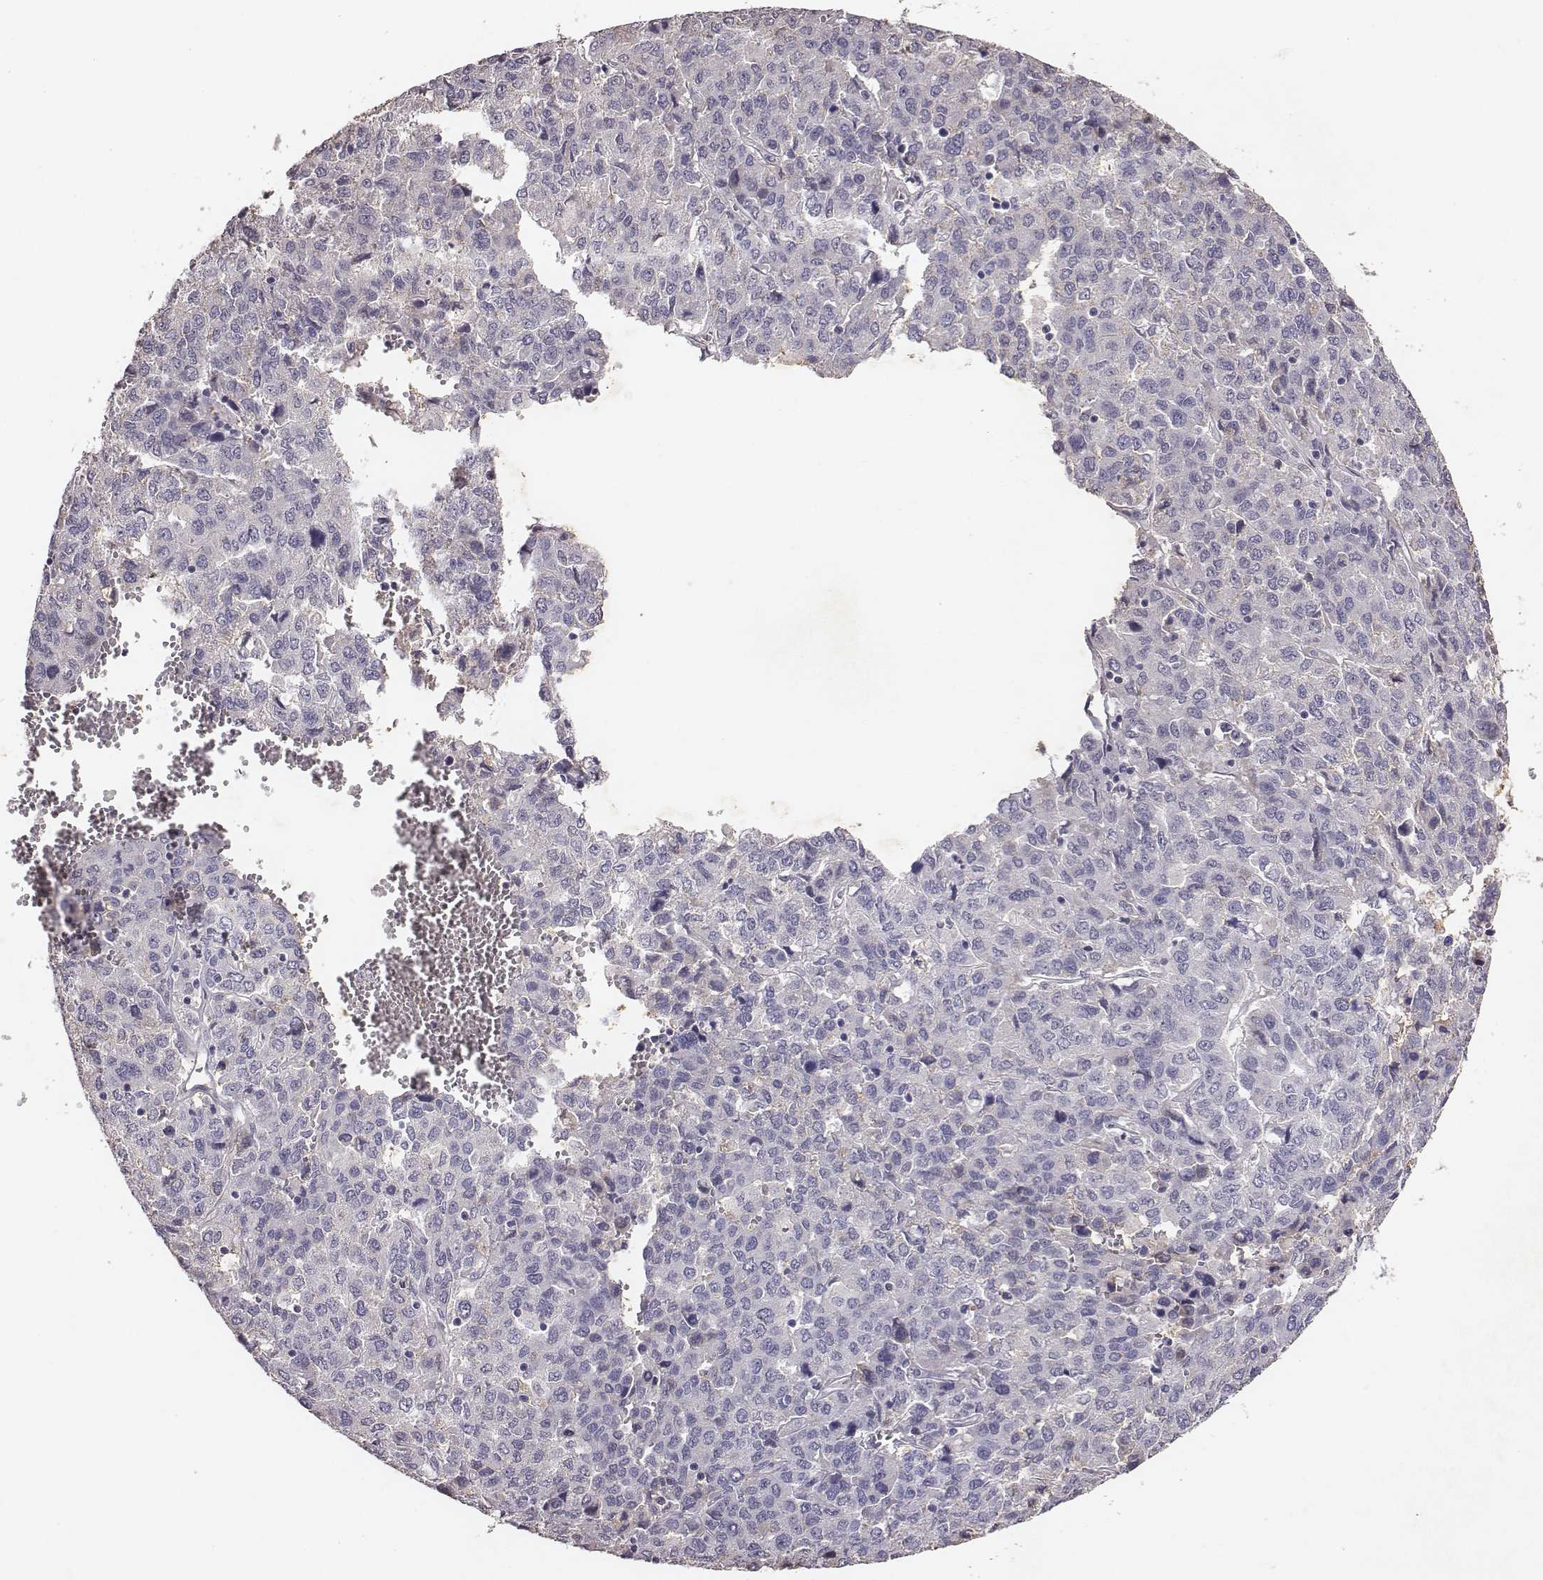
{"staining": {"intensity": "negative", "quantity": "none", "location": "none"}, "tissue": "liver cancer", "cell_type": "Tumor cells", "image_type": "cancer", "snomed": [{"axis": "morphology", "description": "Carcinoma, Hepatocellular, NOS"}, {"axis": "topography", "description": "Liver"}], "caption": "Tumor cells are negative for protein expression in human hepatocellular carcinoma (liver).", "gene": "SLC22A6", "patient": {"sex": "male", "age": 69}}